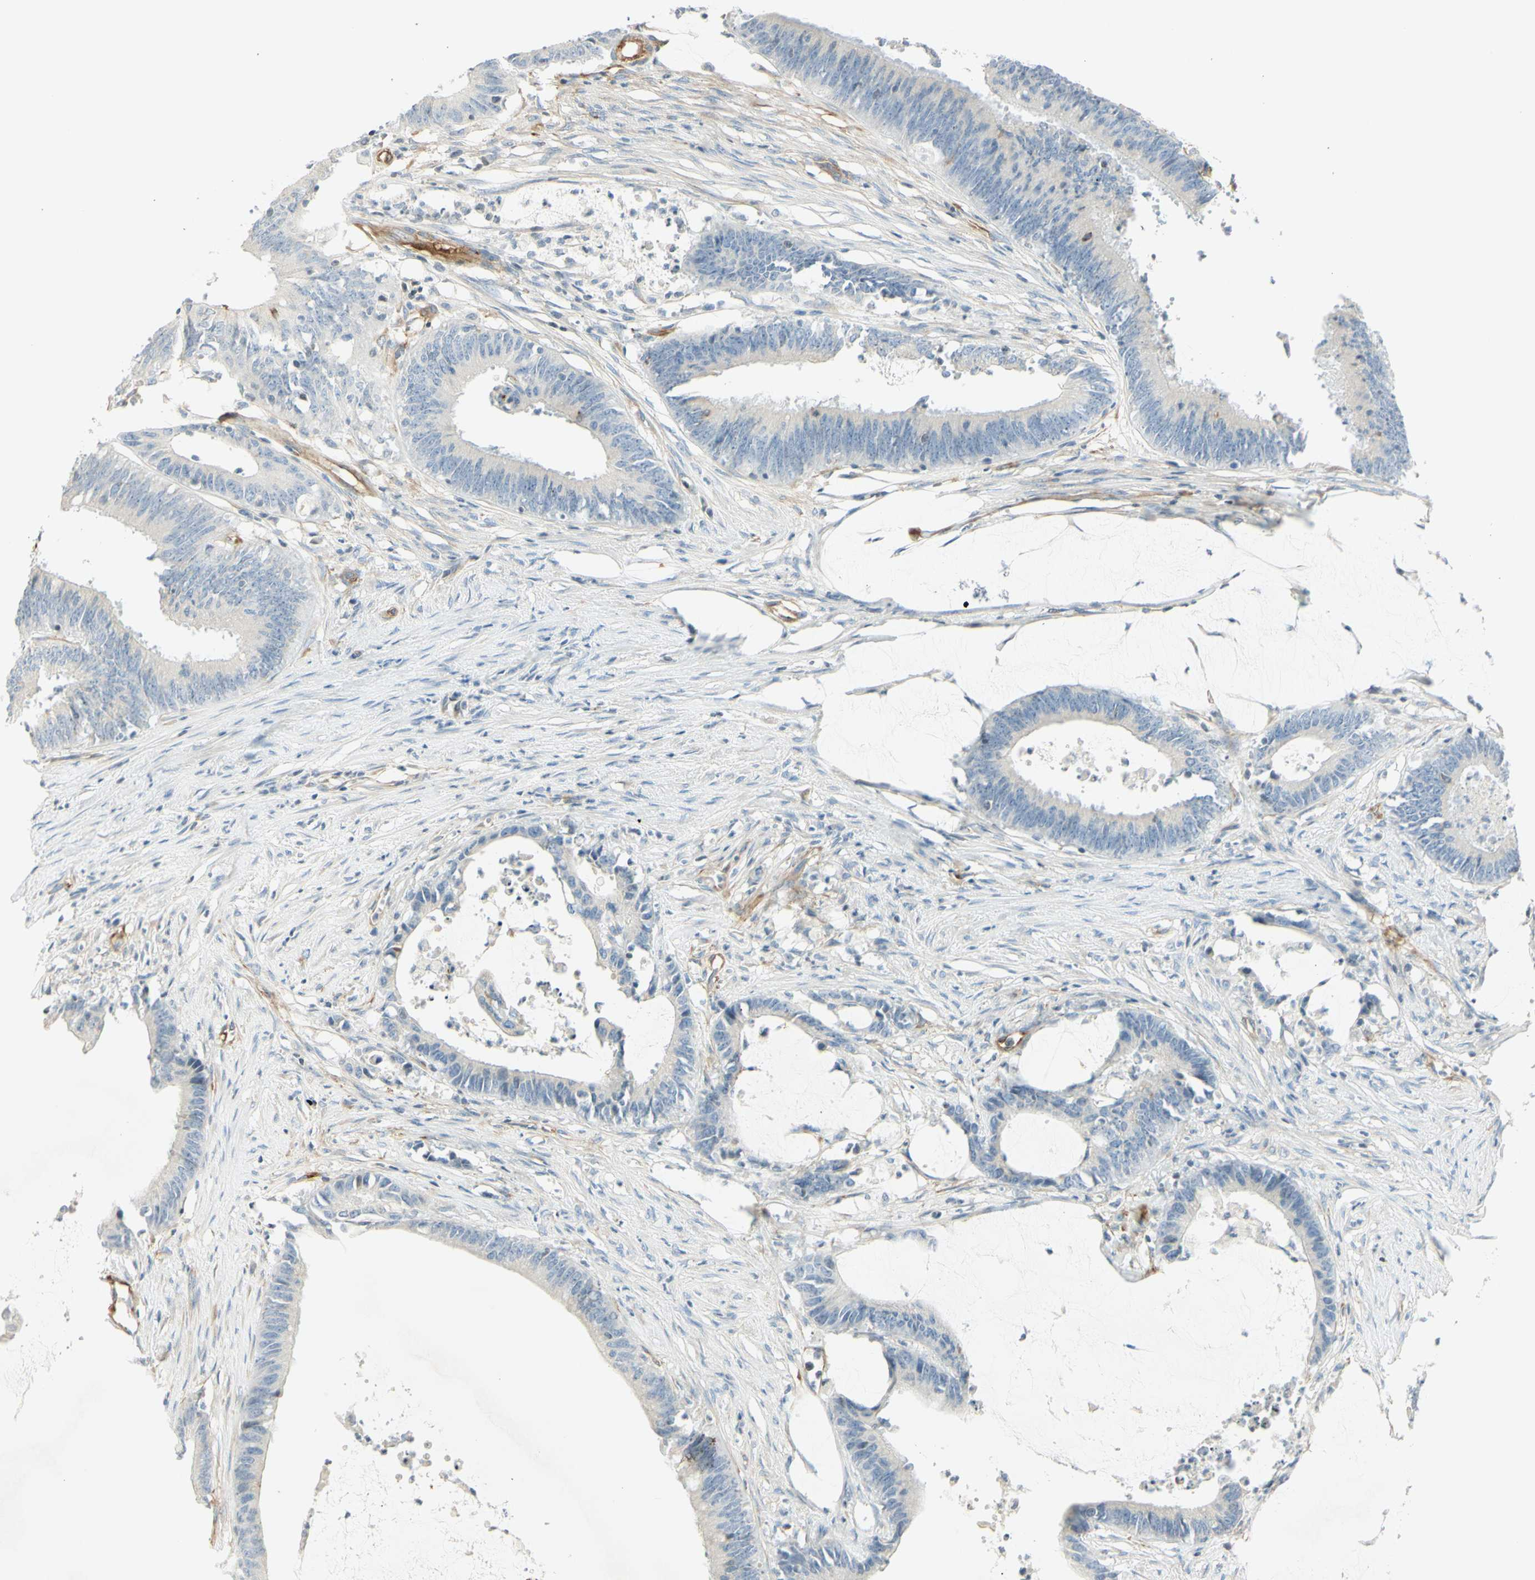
{"staining": {"intensity": "negative", "quantity": "none", "location": "none"}, "tissue": "colorectal cancer", "cell_type": "Tumor cells", "image_type": "cancer", "snomed": [{"axis": "morphology", "description": "Adenocarcinoma, NOS"}, {"axis": "topography", "description": "Rectum"}], "caption": "Photomicrograph shows no protein expression in tumor cells of colorectal cancer tissue.", "gene": "MAP1B", "patient": {"sex": "female", "age": 66}}